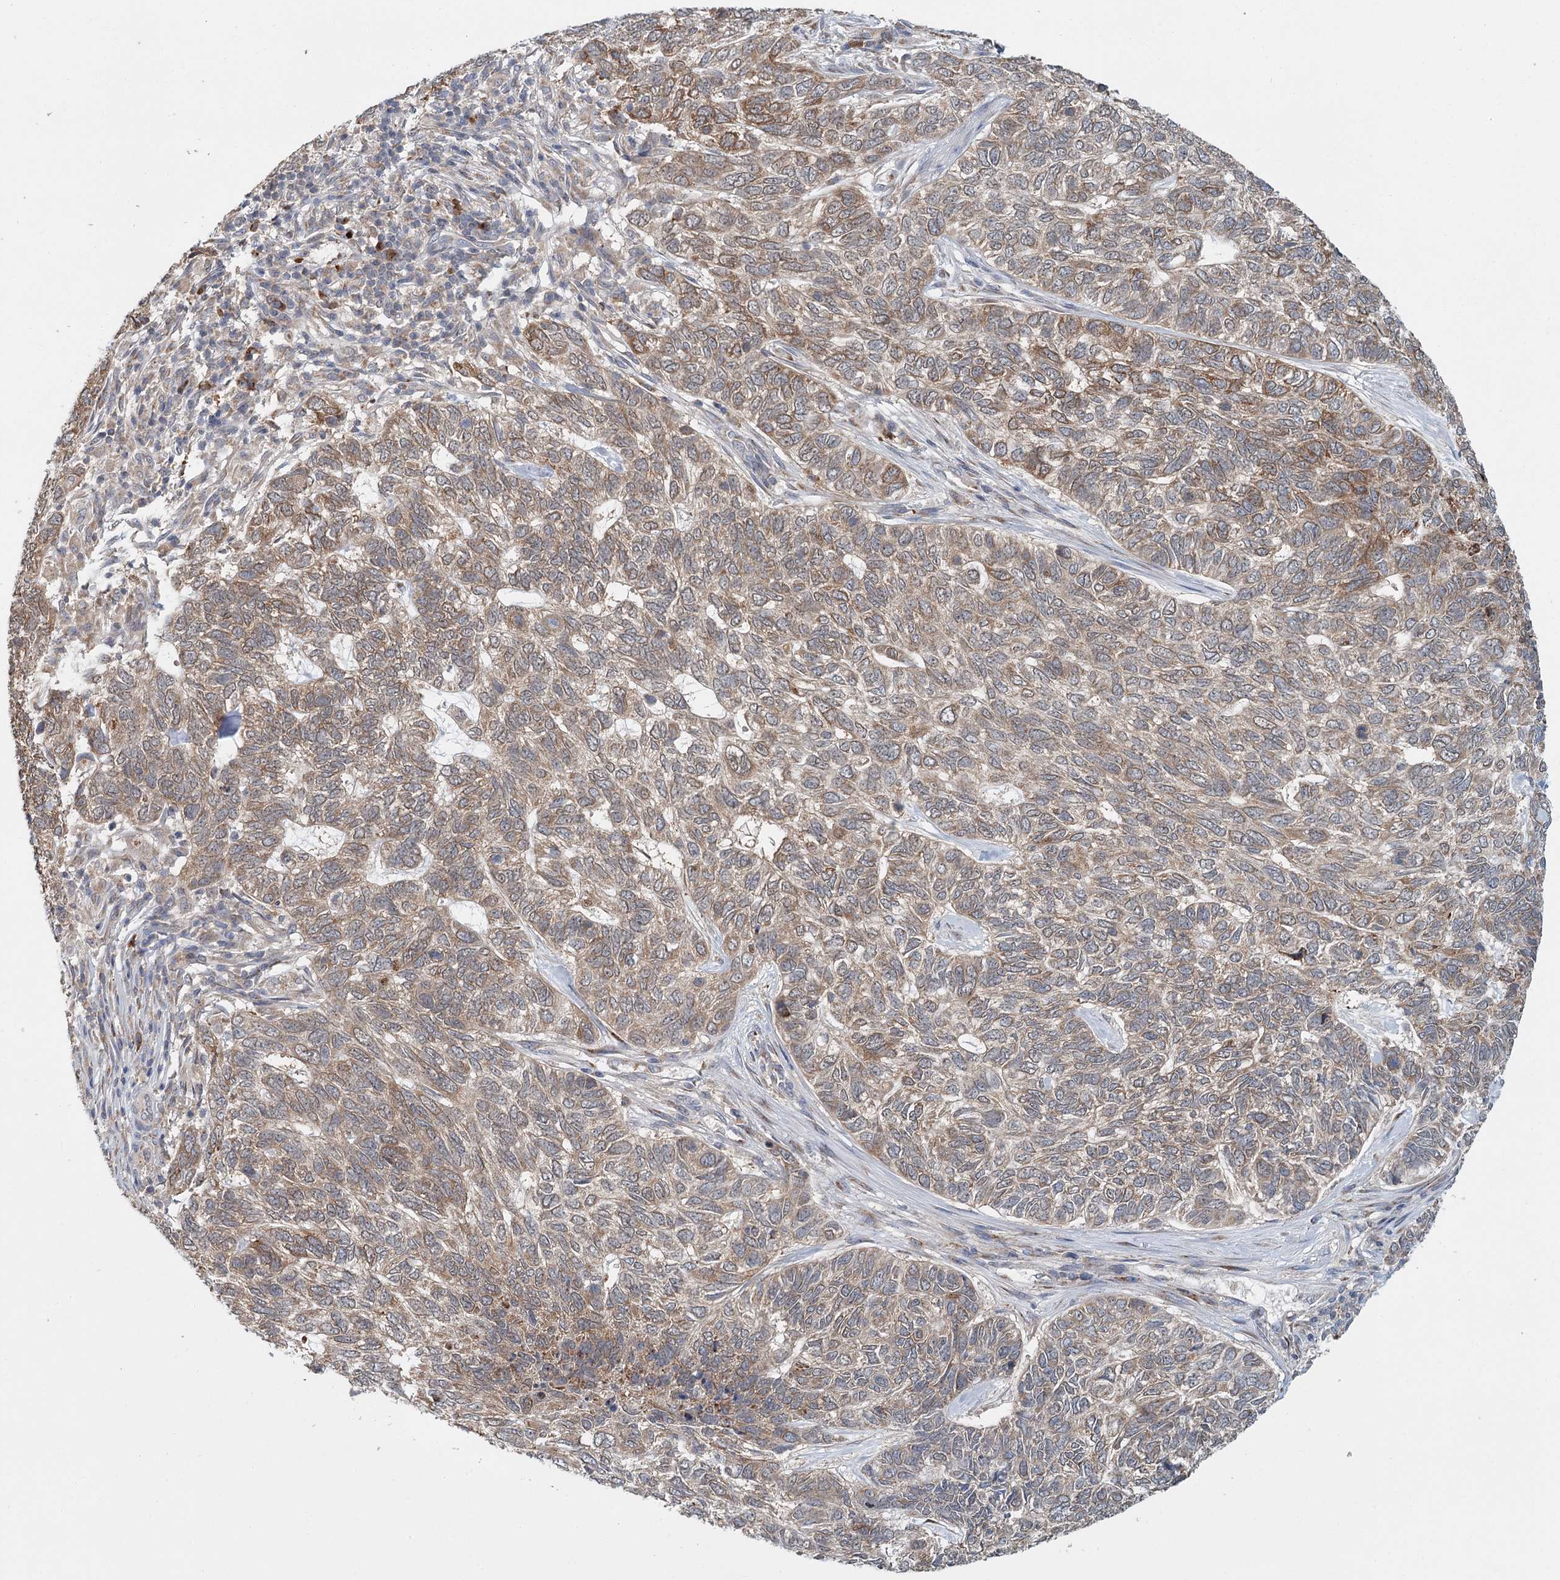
{"staining": {"intensity": "moderate", "quantity": ">75%", "location": "cytoplasmic/membranous"}, "tissue": "skin cancer", "cell_type": "Tumor cells", "image_type": "cancer", "snomed": [{"axis": "morphology", "description": "Basal cell carcinoma"}, {"axis": "topography", "description": "Skin"}], "caption": "Basal cell carcinoma (skin) tissue shows moderate cytoplasmic/membranous expression in approximately >75% of tumor cells", "gene": "ADK", "patient": {"sex": "female", "age": 65}}